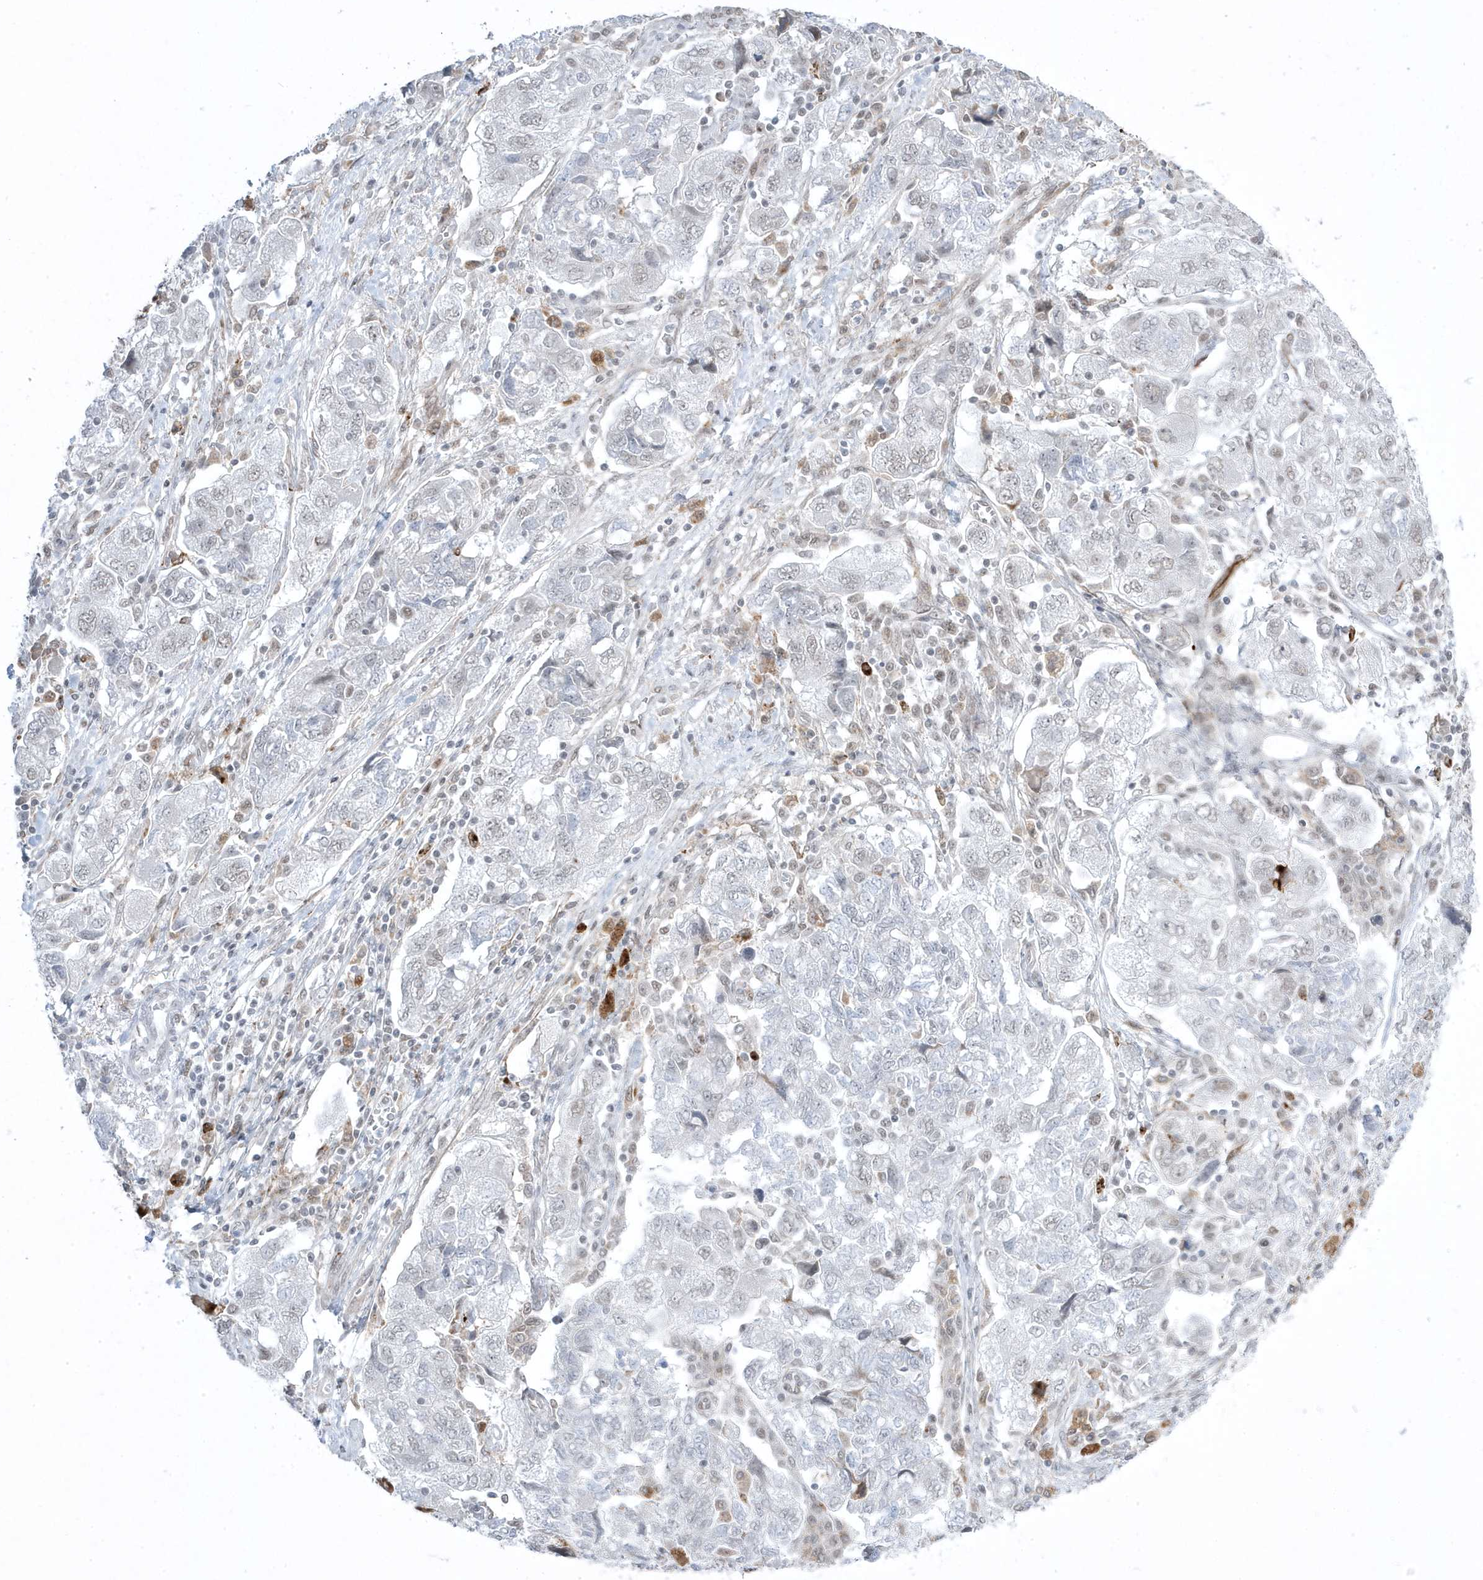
{"staining": {"intensity": "weak", "quantity": "<25%", "location": "nuclear"}, "tissue": "ovarian cancer", "cell_type": "Tumor cells", "image_type": "cancer", "snomed": [{"axis": "morphology", "description": "Carcinoma, NOS"}, {"axis": "morphology", "description": "Cystadenocarcinoma, serous, NOS"}, {"axis": "topography", "description": "Ovary"}], "caption": "This photomicrograph is of ovarian cancer (serous cystadenocarcinoma) stained with immunohistochemistry (IHC) to label a protein in brown with the nuclei are counter-stained blue. There is no positivity in tumor cells. (Brightfield microscopy of DAB IHC at high magnification).", "gene": "ADAMTSL3", "patient": {"sex": "female", "age": 69}}